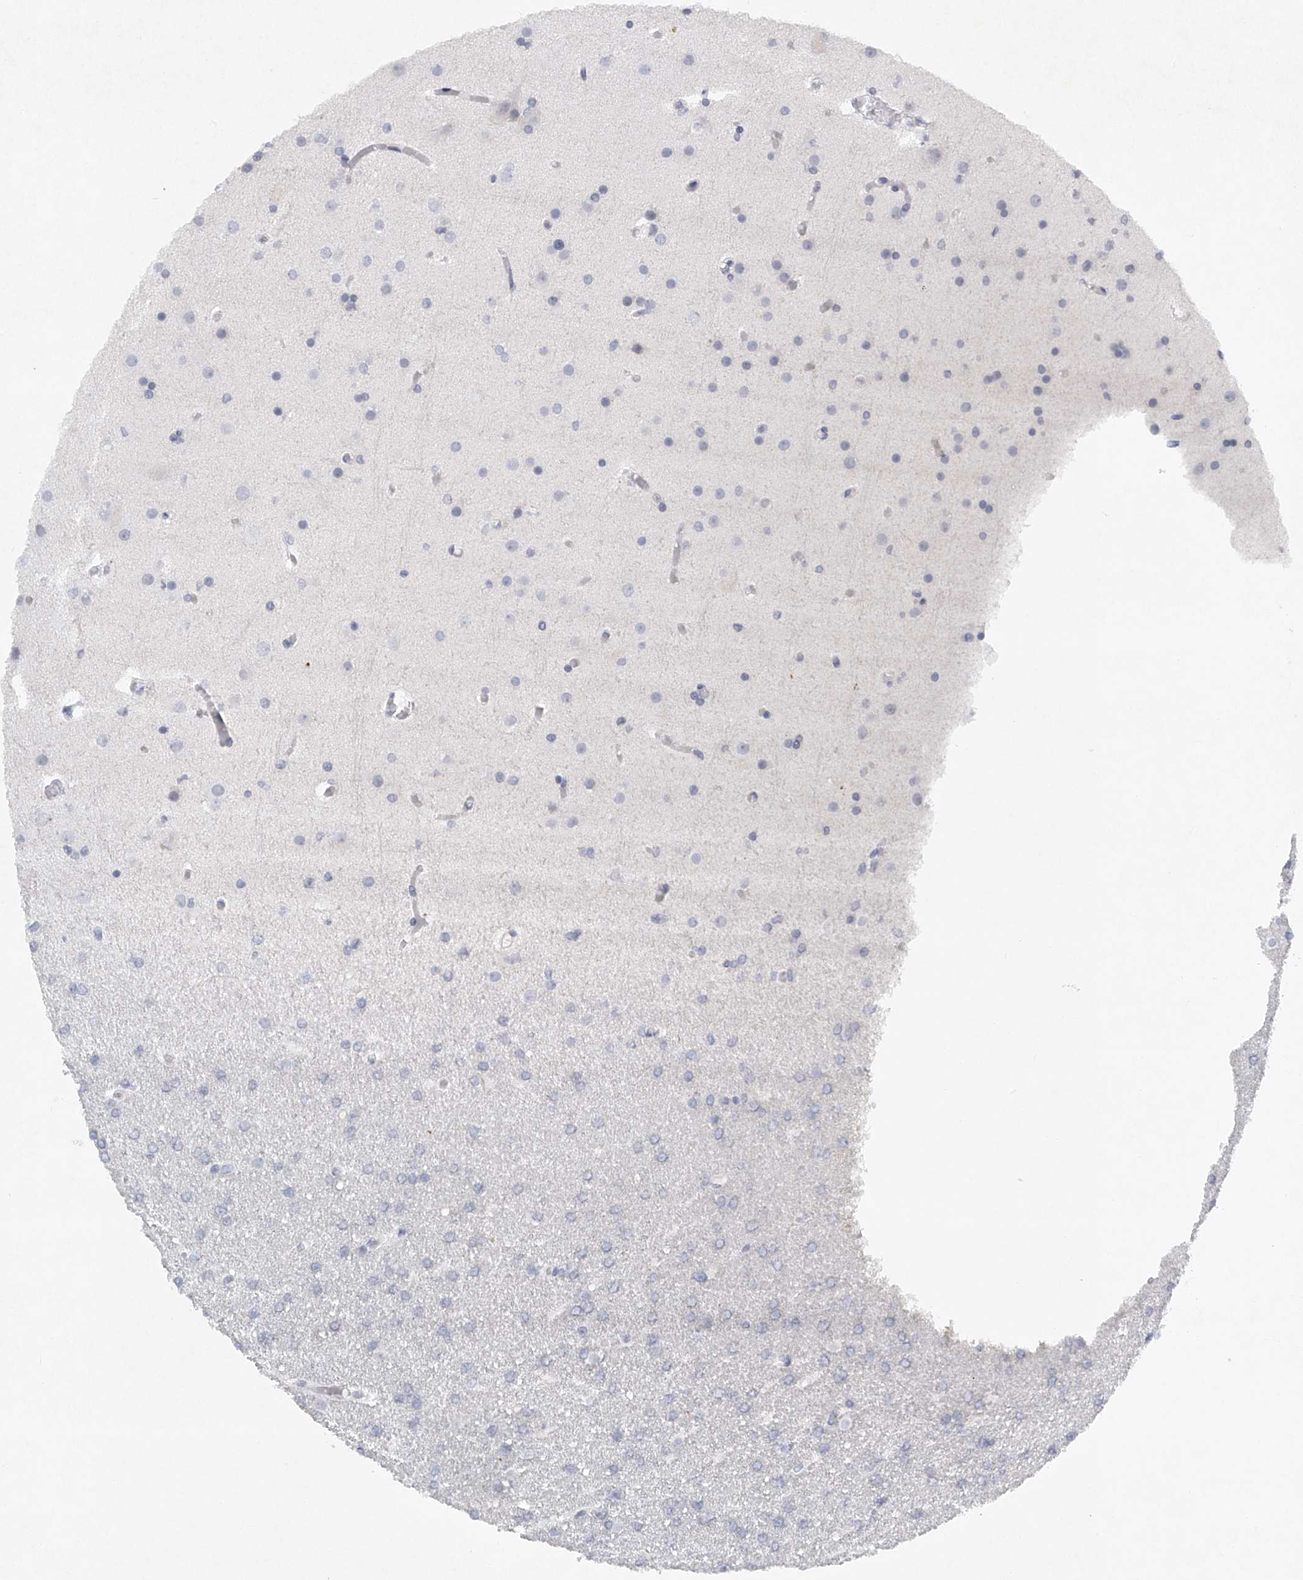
{"staining": {"intensity": "negative", "quantity": "none", "location": "none"}, "tissue": "glioma", "cell_type": "Tumor cells", "image_type": "cancer", "snomed": [{"axis": "morphology", "description": "Glioma, malignant, High grade"}, {"axis": "topography", "description": "Cerebral cortex"}], "caption": "The micrograph displays no significant staining in tumor cells of glioma. Brightfield microscopy of immunohistochemistry stained with DAB (brown) and hematoxylin (blue), captured at high magnification.", "gene": "FAT2", "patient": {"sex": "female", "age": 36}}